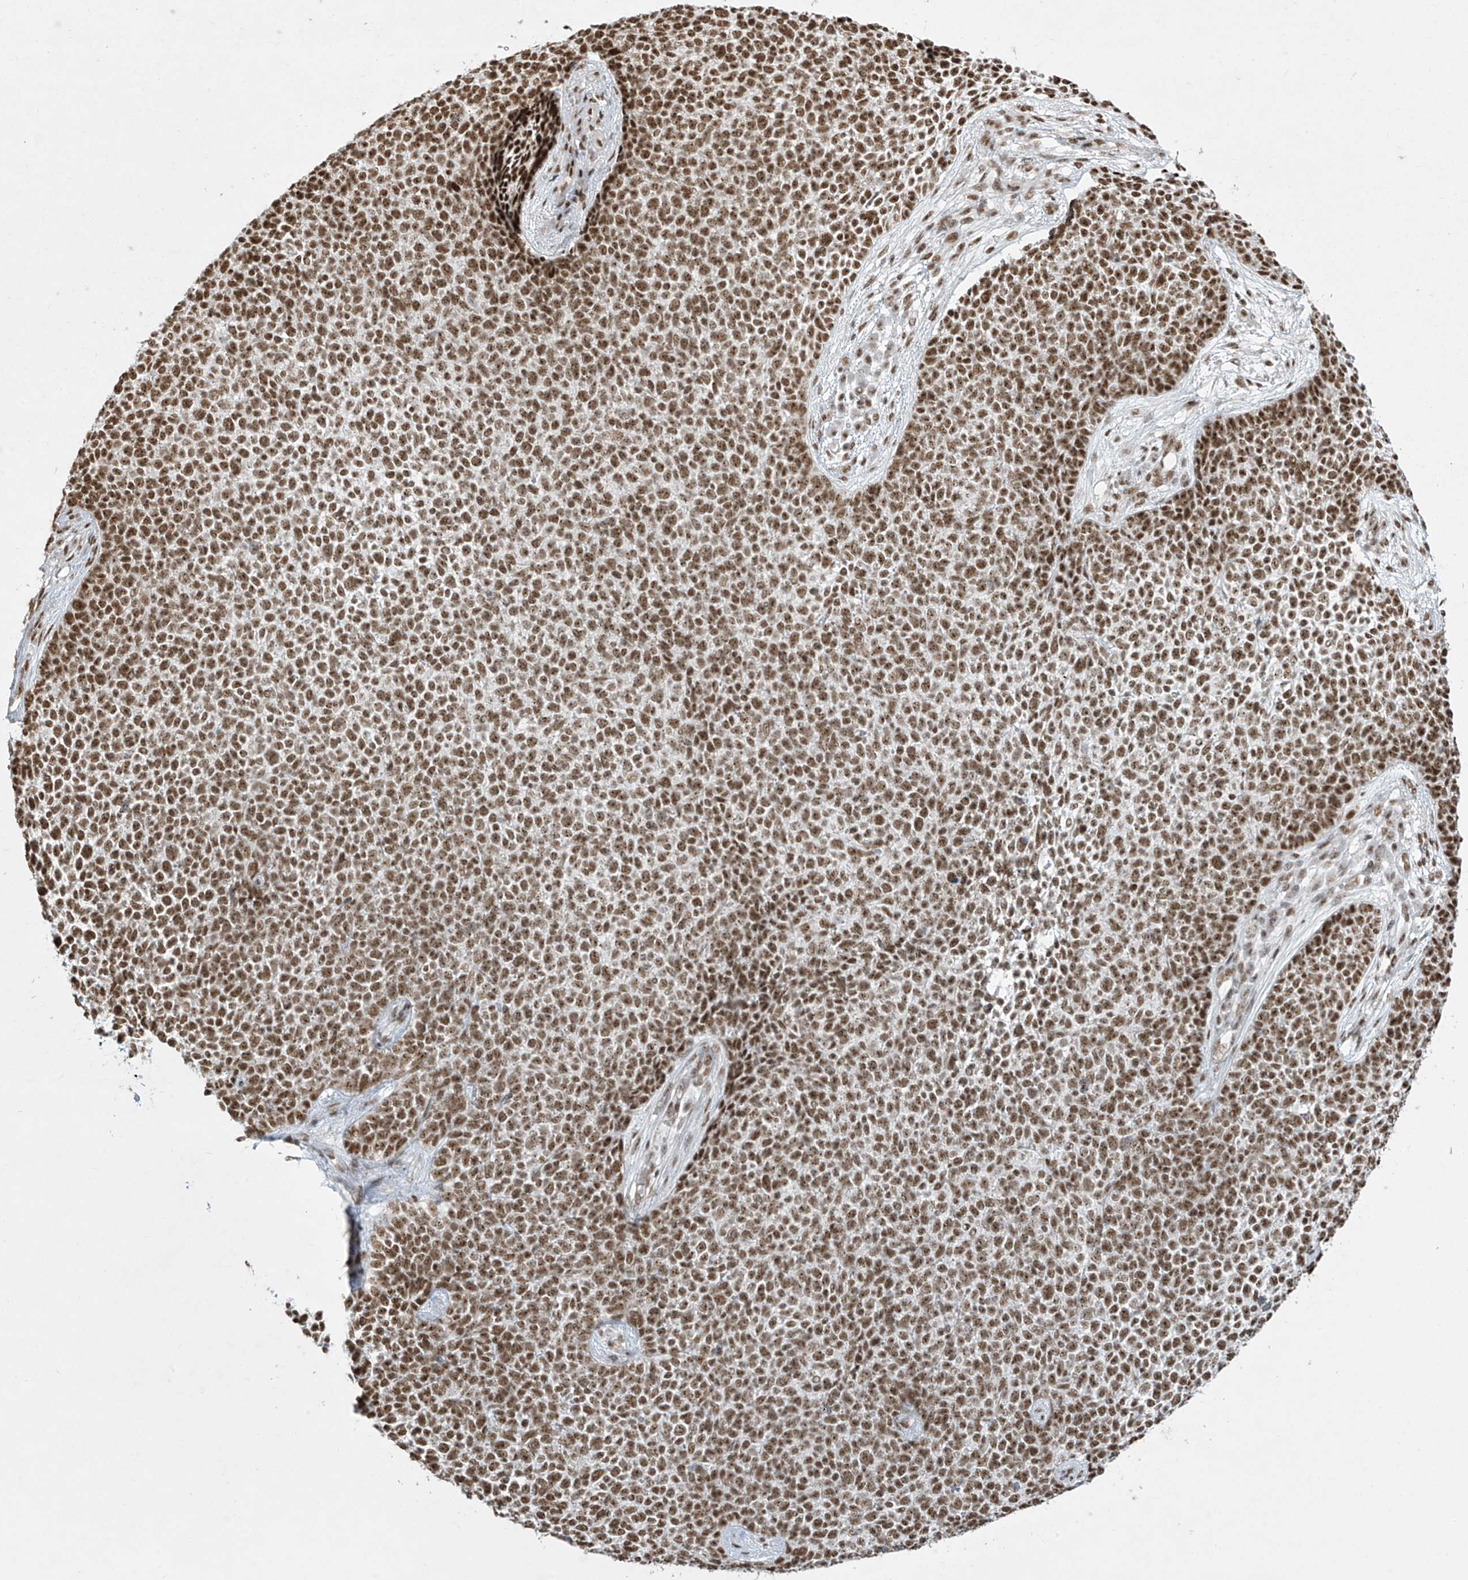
{"staining": {"intensity": "strong", "quantity": ">75%", "location": "nuclear"}, "tissue": "skin cancer", "cell_type": "Tumor cells", "image_type": "cancer", "snomed": [{"axis": "morphology", "description": "Basal cell carcinoma"}, {"axis": "topography", "description": "Skin"}], "caption": "Immunohistochemistry staining of skin basal cell carcinoma, which demonstrates high levels of strong nuclear staining in about >75% of tumor cells indicating strong nuclear protein expression. The staining was performed using DAB (brown) for protein detection and nuclei were counterstained in hematoxylin (blue).", "gene": "MS4A6A", "patient": {"sex": "female", "age": 84}}